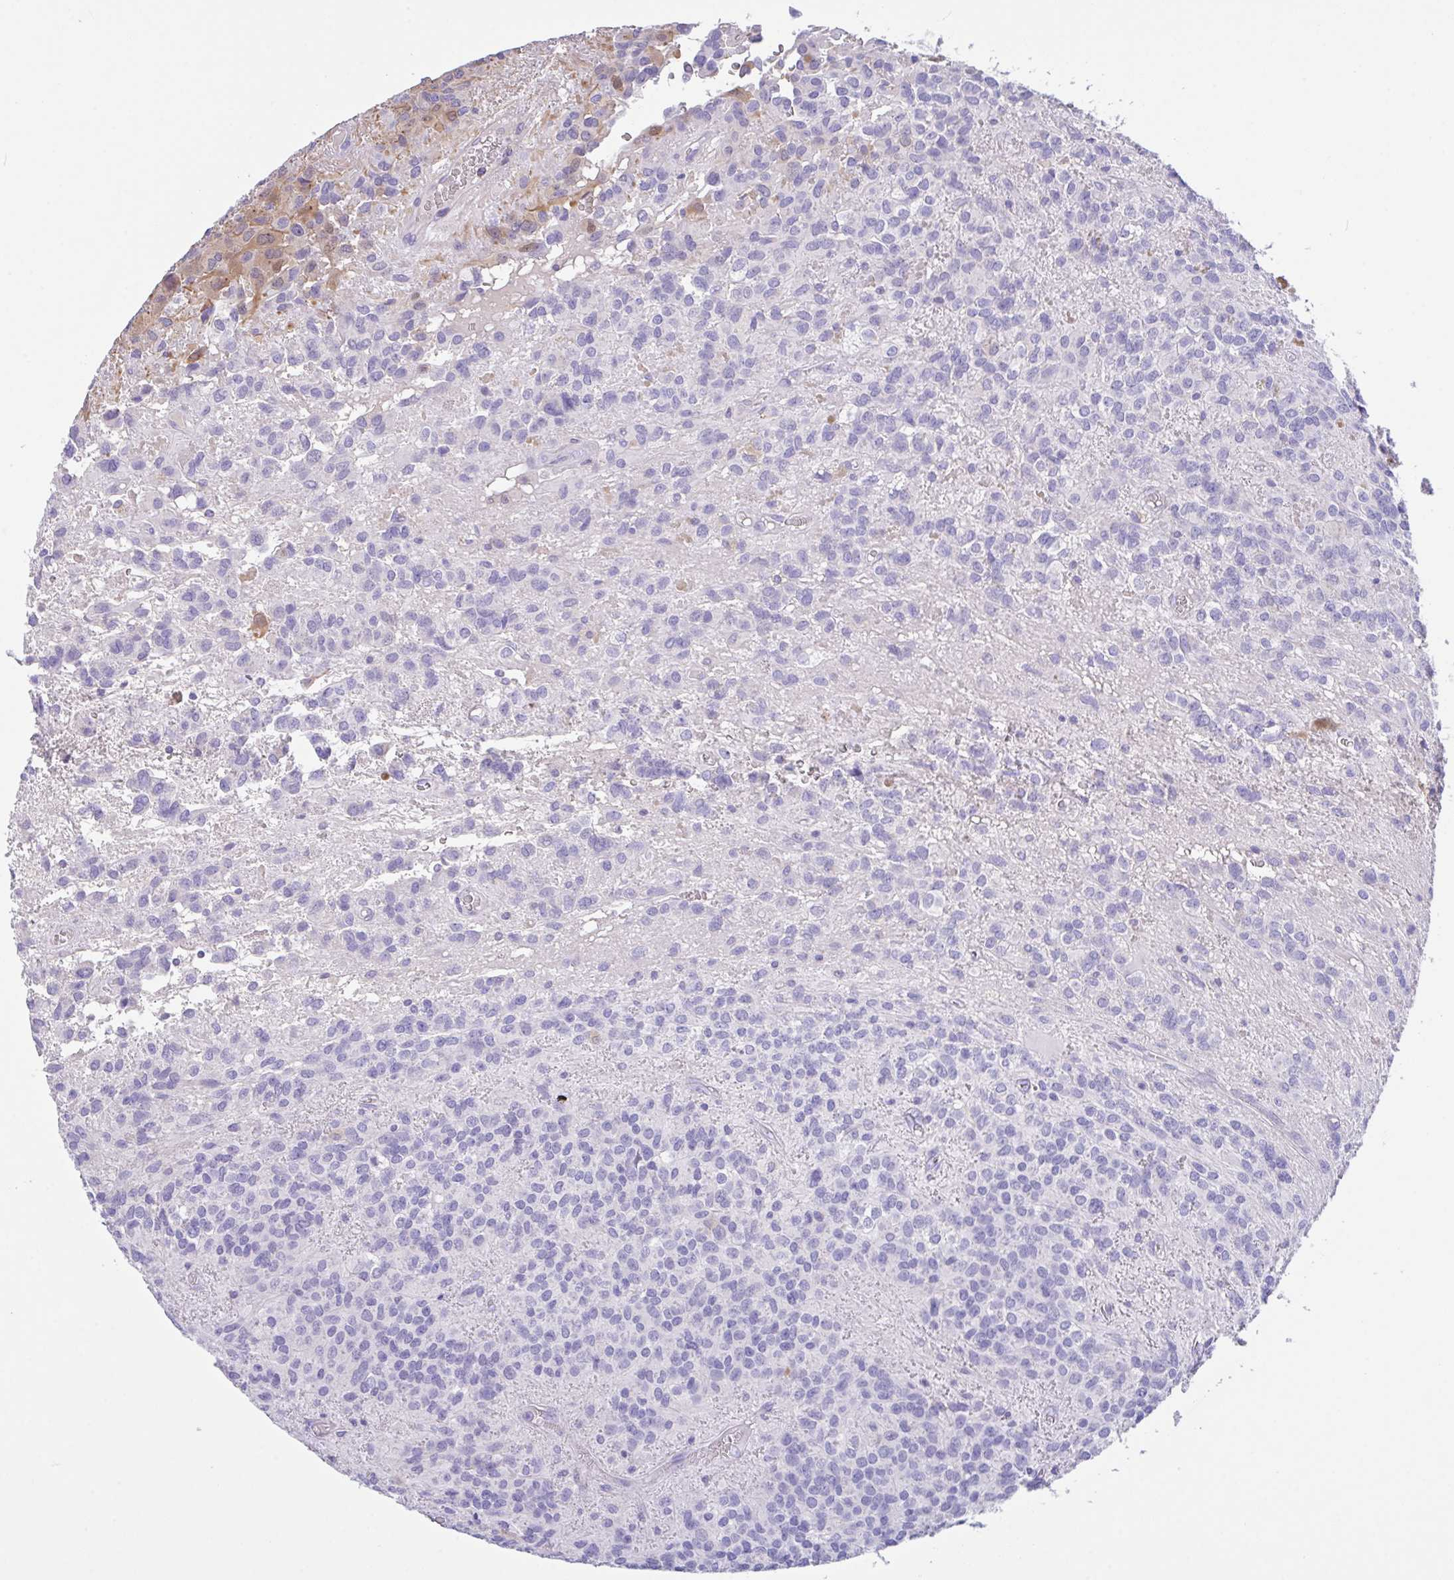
{"staining": {"intensity": "negative", "quantity": "none", "location": "none"}, "tissue": "glioma", "cell_type": "Tumor cells", "image_type": "cancer", "snomed": [{"axis": "morphology", "description": "Glioma, malignant, Low grade"}, {"axis": "topography", "description": "Brain"}], "caption": "High power microscopy micrograph of an IHC histopathology image of malignant low-grade glioma, revealing no significant positivity in tumor cells. (DAB (3,3'-diaminobenzidine) immunohistochemistry visualized using brightfield microscopy, high magnification).", "gene": "CA10", "patient": {"sex": "male", "age": 56}}